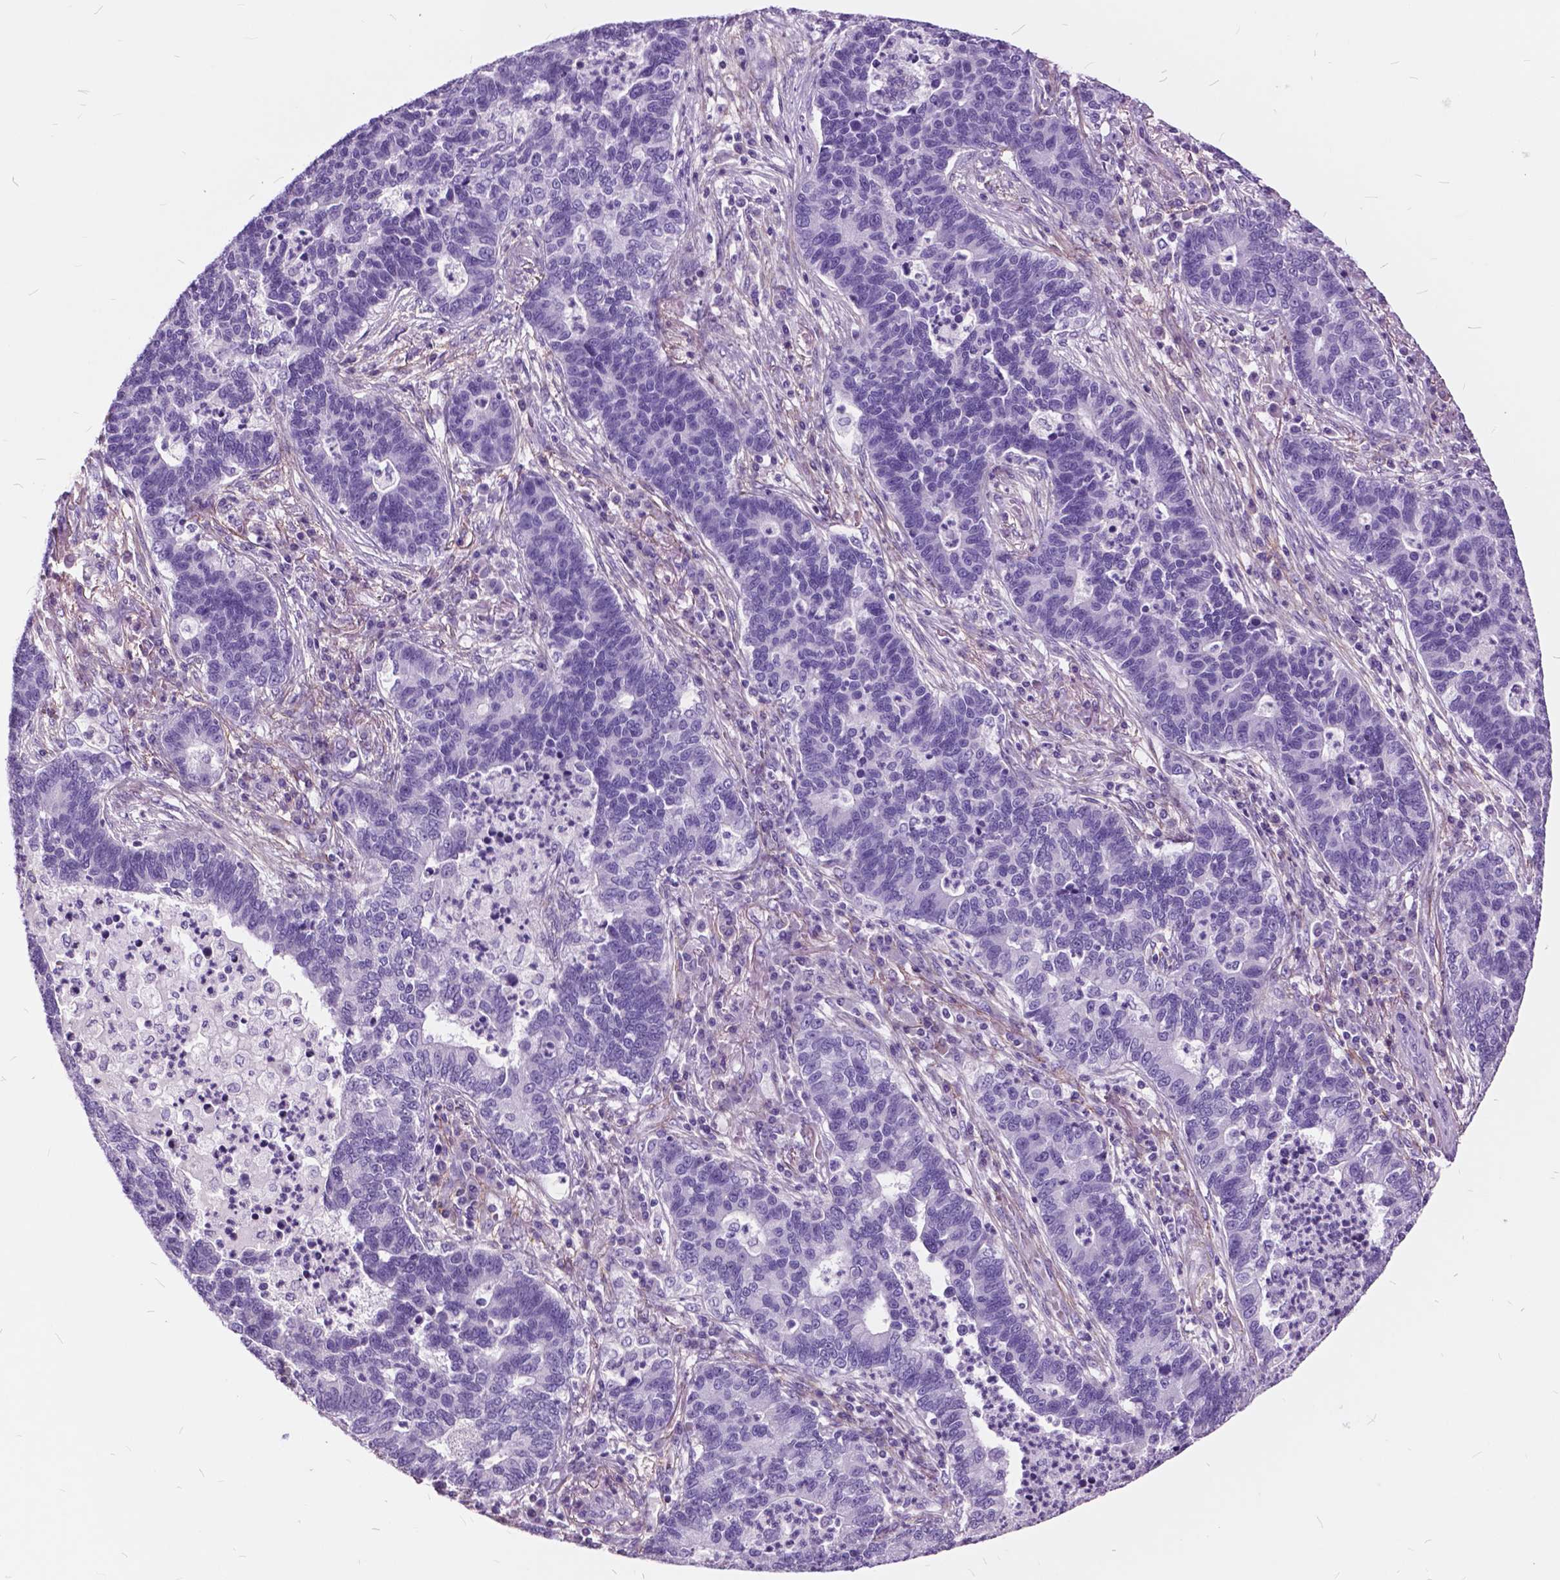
{"staining": {"intensity": "negative", "quantity": "none", "location": "none"}, "tissue": "lung cancer", "cell_type": "Tumor cells", "image_type": "cancer", "snomed": [{"axis": "morphology", "description": "Adenocarcinoma, NOS"}, {"axis": "topography", "description": "Lung"}], "caption": "Adenocarcinoma (lung) was stained to show a protein in brown. There is no significant positivity in tumor cells.", "gene": "GDF9", "patient": {"sex": "female", "age": 57}}